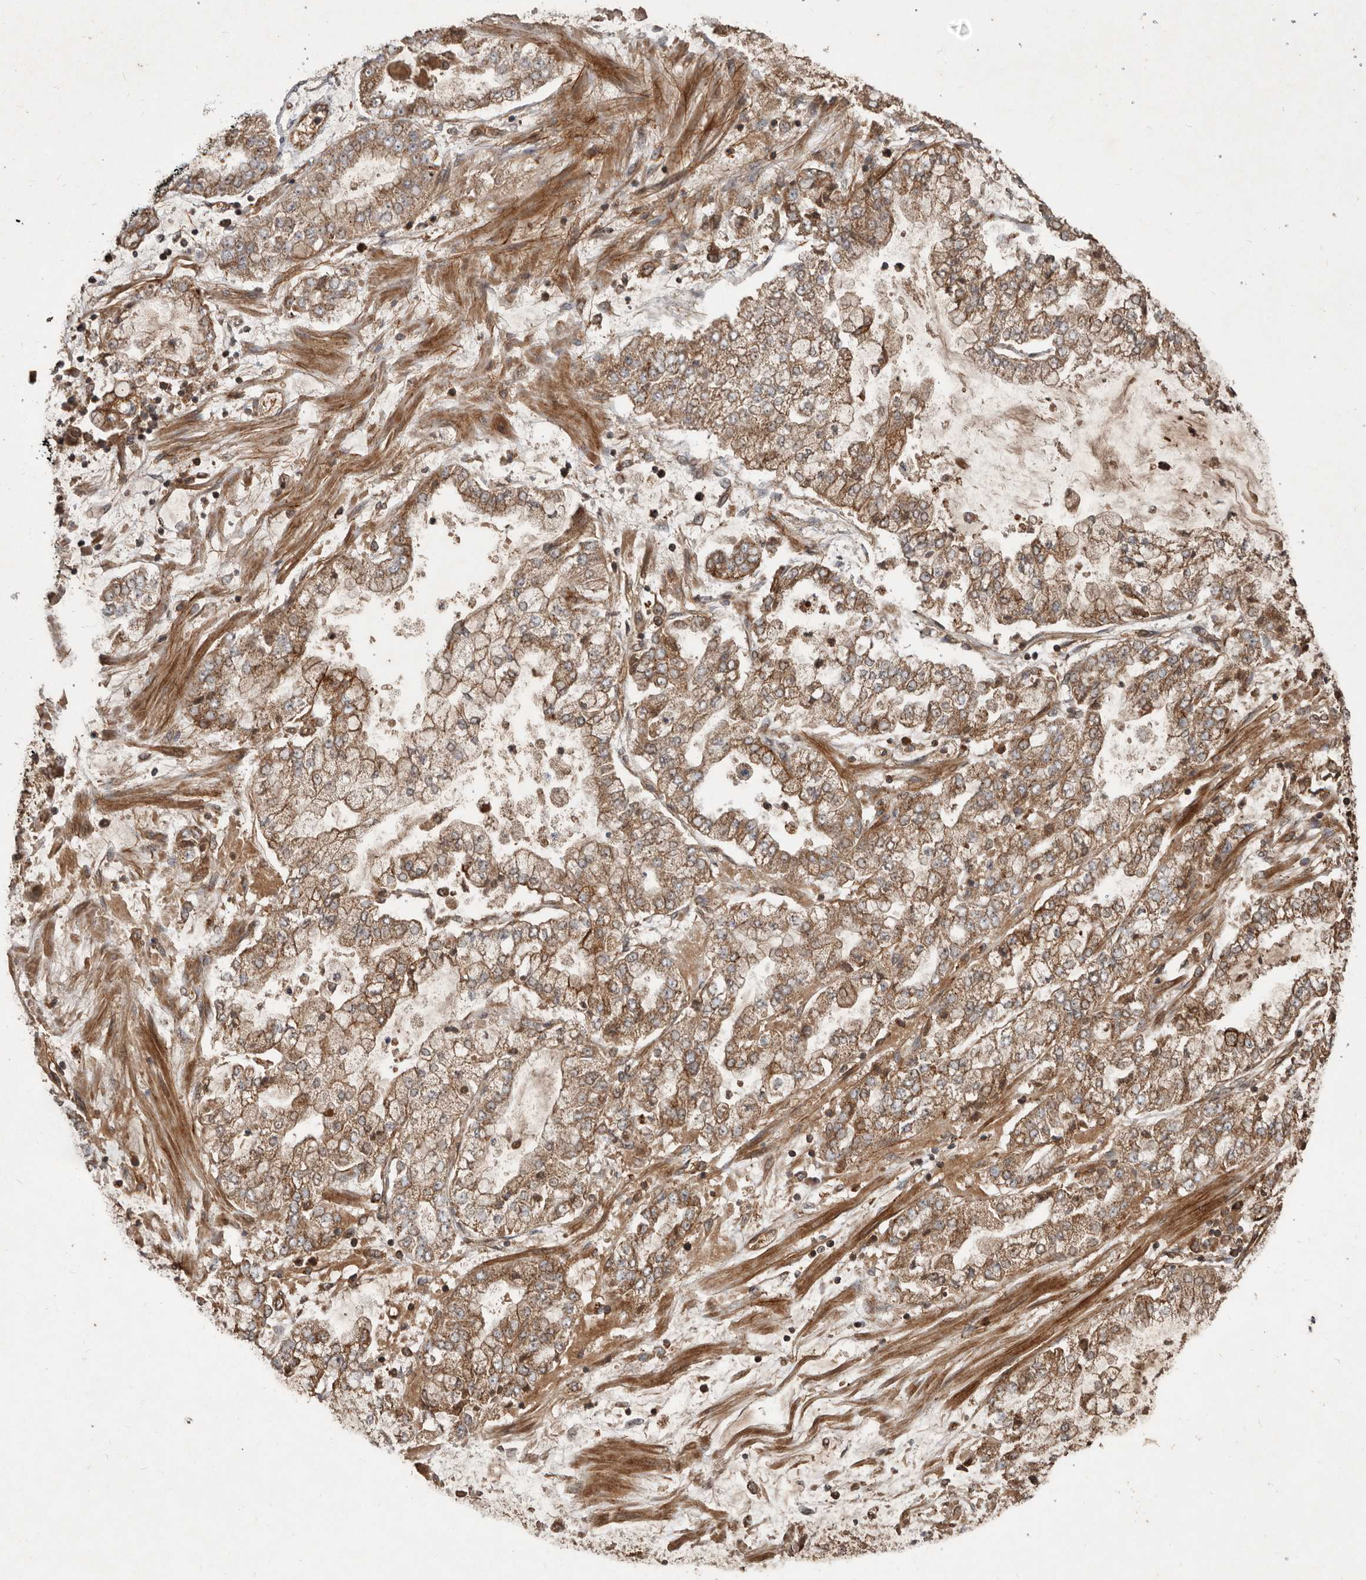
{"staining": {"intensity": "moderate", "quantity": ">75%", "location": "cytoplasmic/membranous"}, "tissue": "stomach cancer", "cell_type": "Tumor cells", "image_type": "cancer", "snomed": [{"axis": "morphology", "description": "Adenocarcinoma, NOS"}, {"axis": "topography", "description": "Stomach"}], "caption": "A brown stain shows moderate cytoplasmic/membranous expression of a protein in human adenocarcinoma (stomach) tumor cells.", "gene": "STK36", "patient": {"sex": "male", "age": 76}}